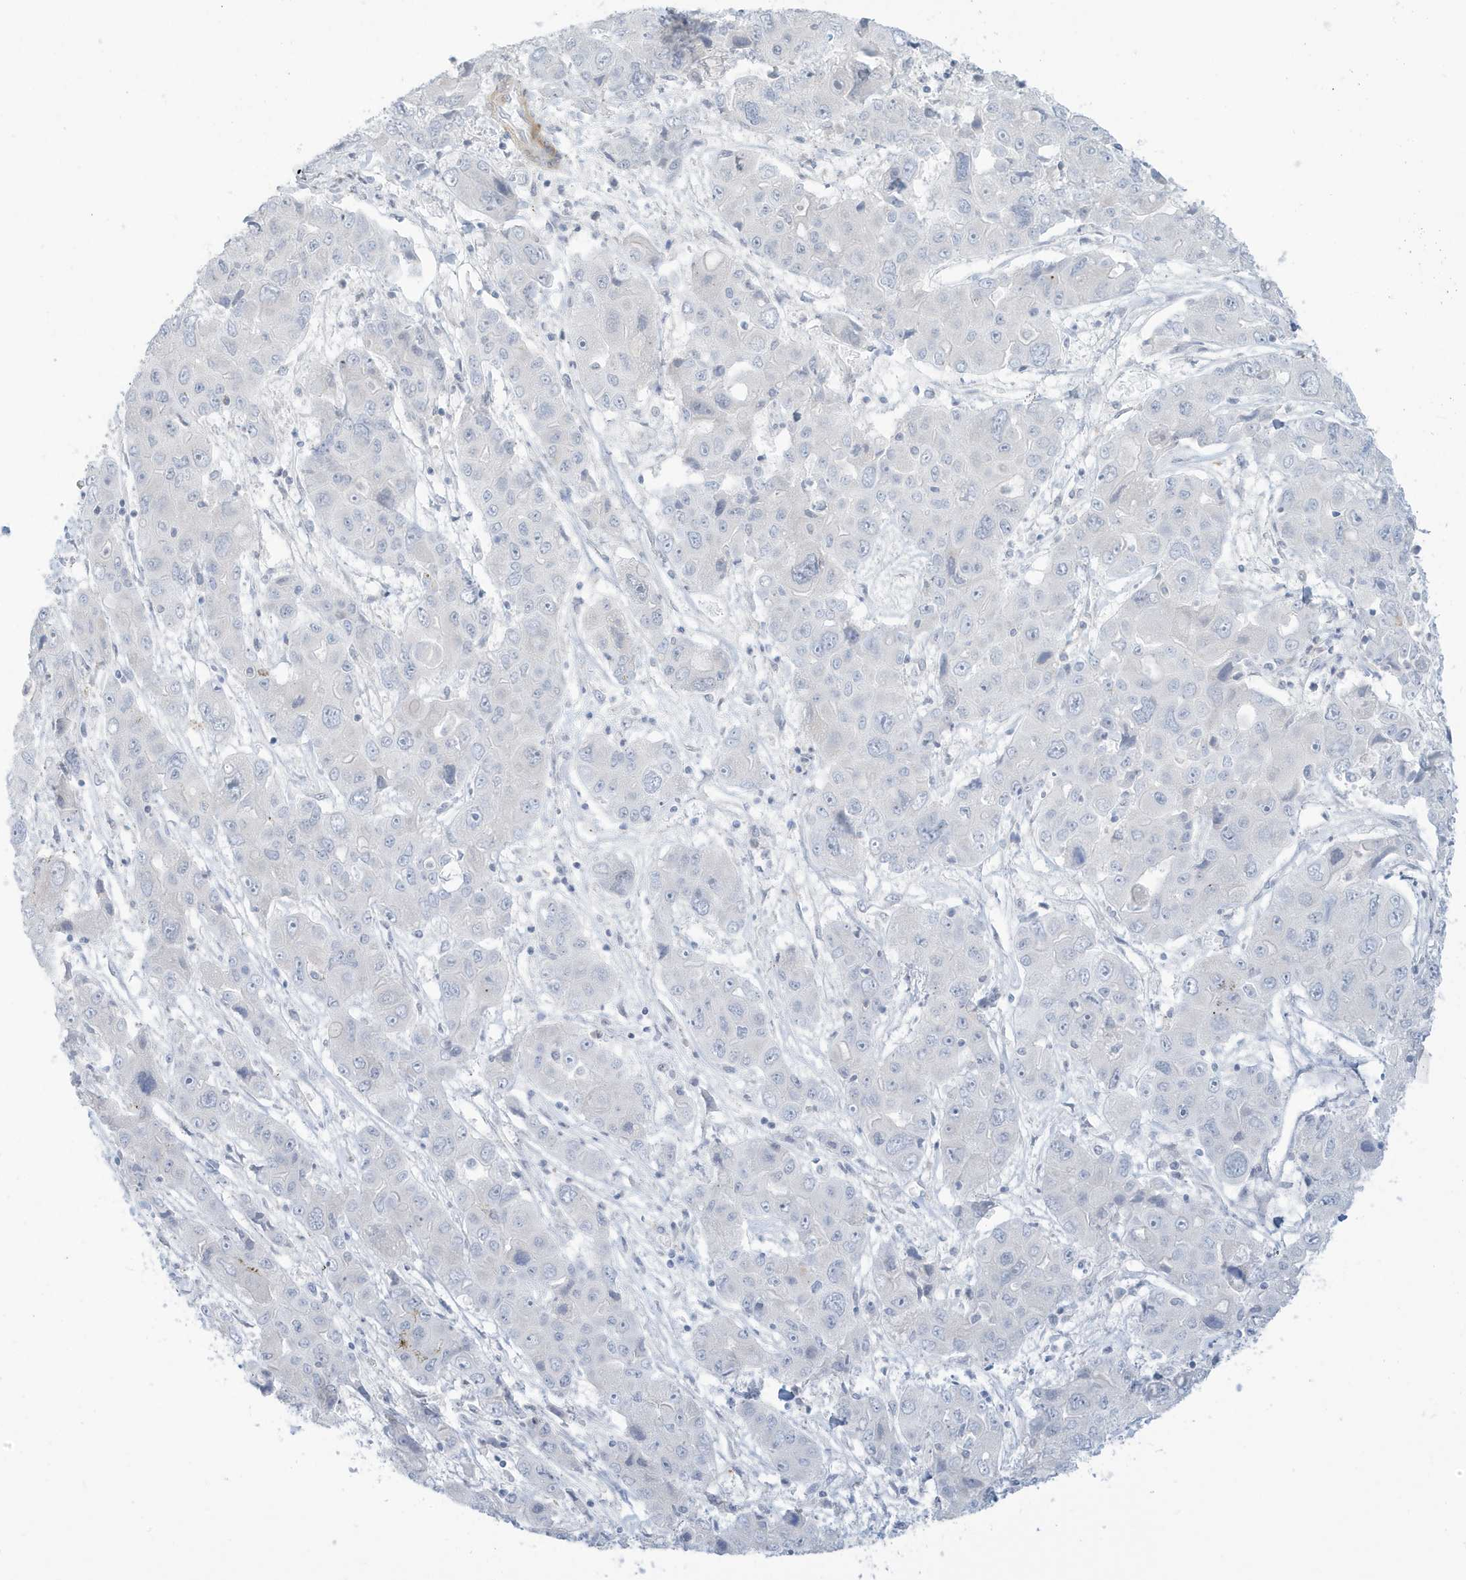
{"staining": {"intensity": "negative", "quantity": "none", "location": "none"}, "tissue": "liver cancer", "cell_type": "Tumor cells", "image_type": "cancer", "snomed": [{"axis": "morphology", "description": "Cholangiocarcinoma"}, {"axis": "topography", "description": "Liver"}], "caption": "Immunohistochemistry of liver cholangiocarcinoma shows no expression in tumor cells.", "gene": "PERM1", "patient": {"sex": "male", "age": 67}}